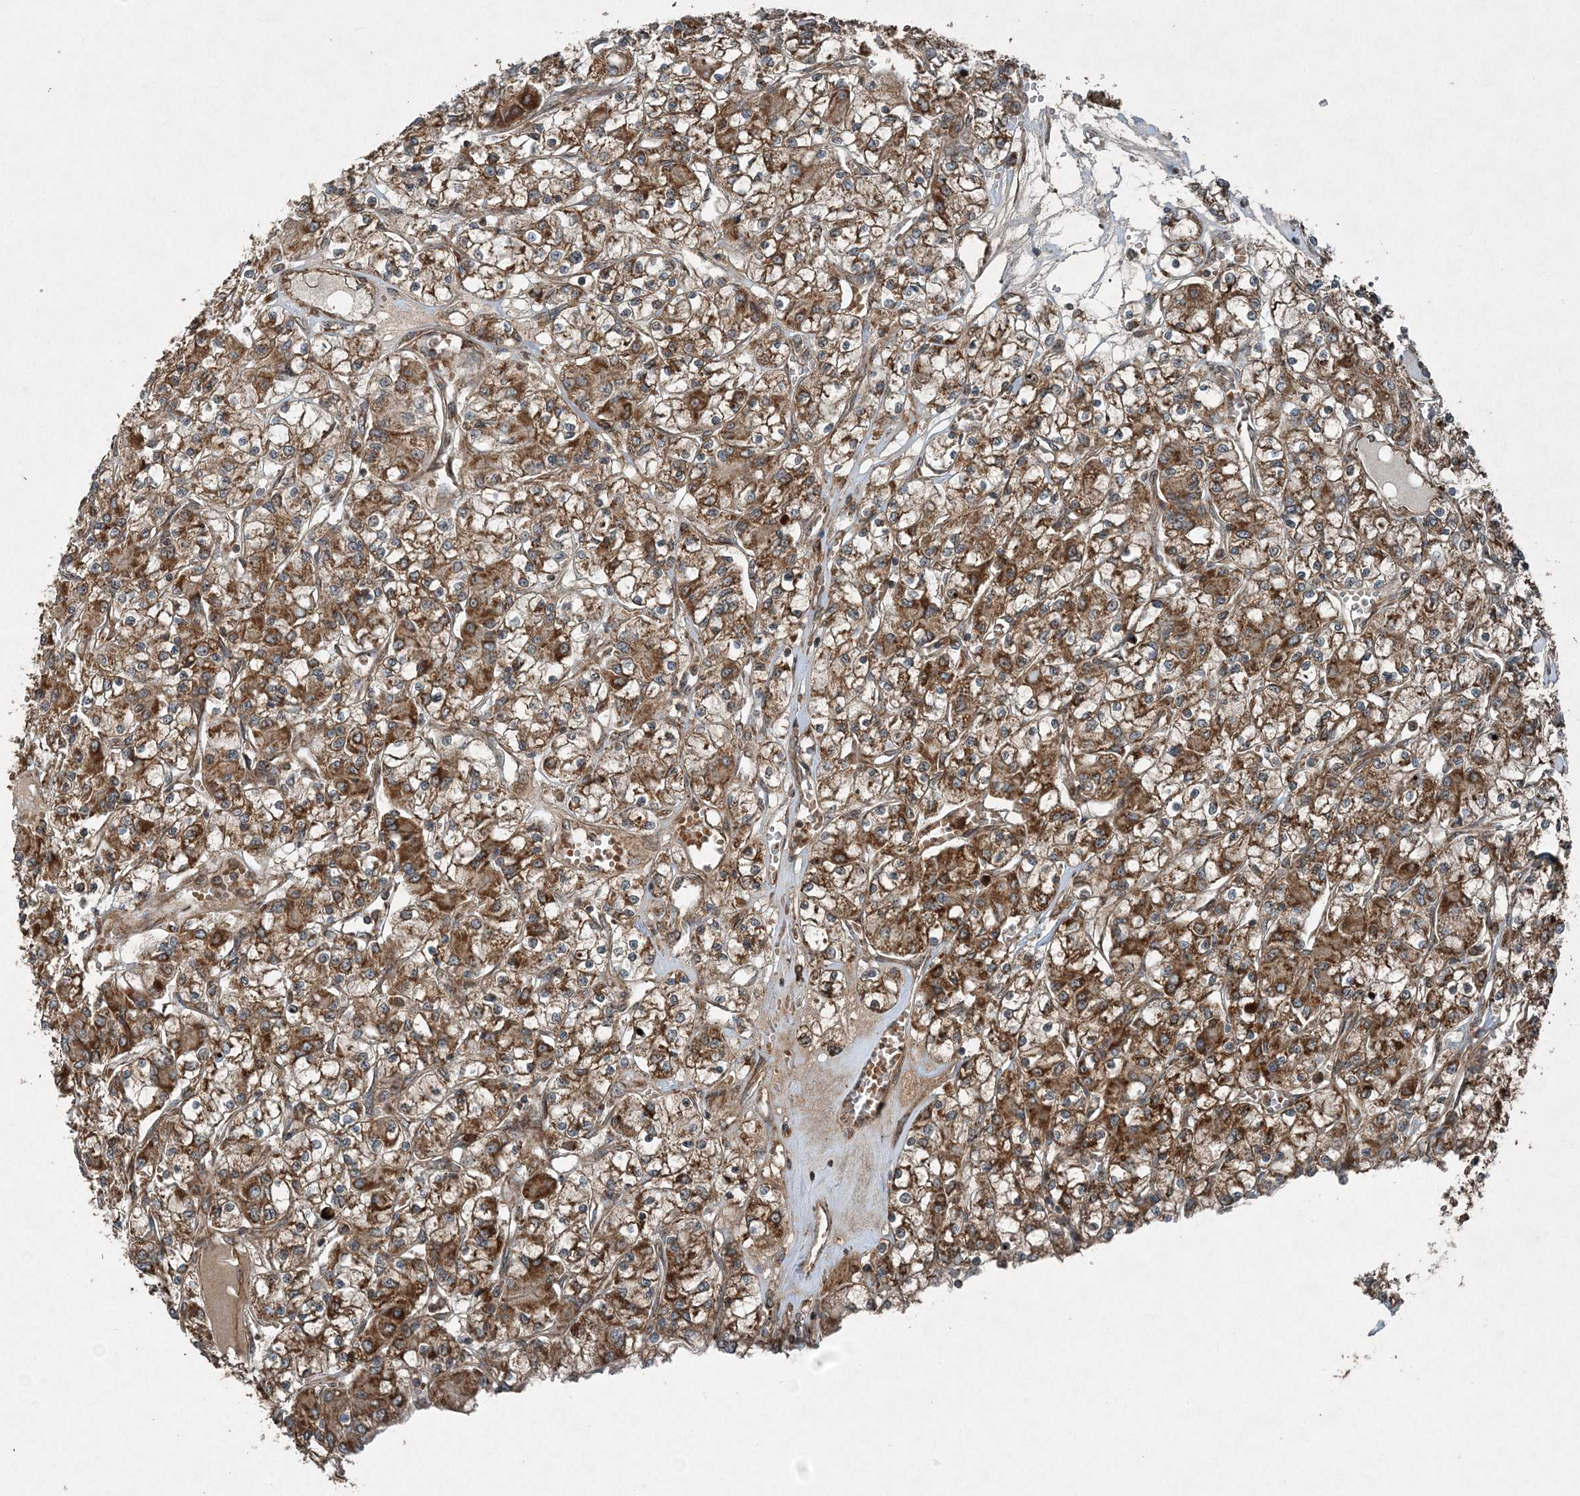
{"staining": {"intensity": "strong", "quantity": ">75%", "location": "cytoplasmic/membranous"}, "tissue": "renal cancer", "cell_type": "Tumor cells", "image_type": "cancer", "snomed": [{"axis": "morphology", "description": "Adenocarcinoma, NOS"}, {"axis": "topography", "description": "Kidney"}], "caption": "Renal cancer (adenocarcinoma) tissue demonstrates strong cytoplasmic/membranous positivity in about >75% of tumor cells, visualized by immunohistochemistry.", "gene": "COPS7B", "patient": {"sex": "female", "age": 59}}